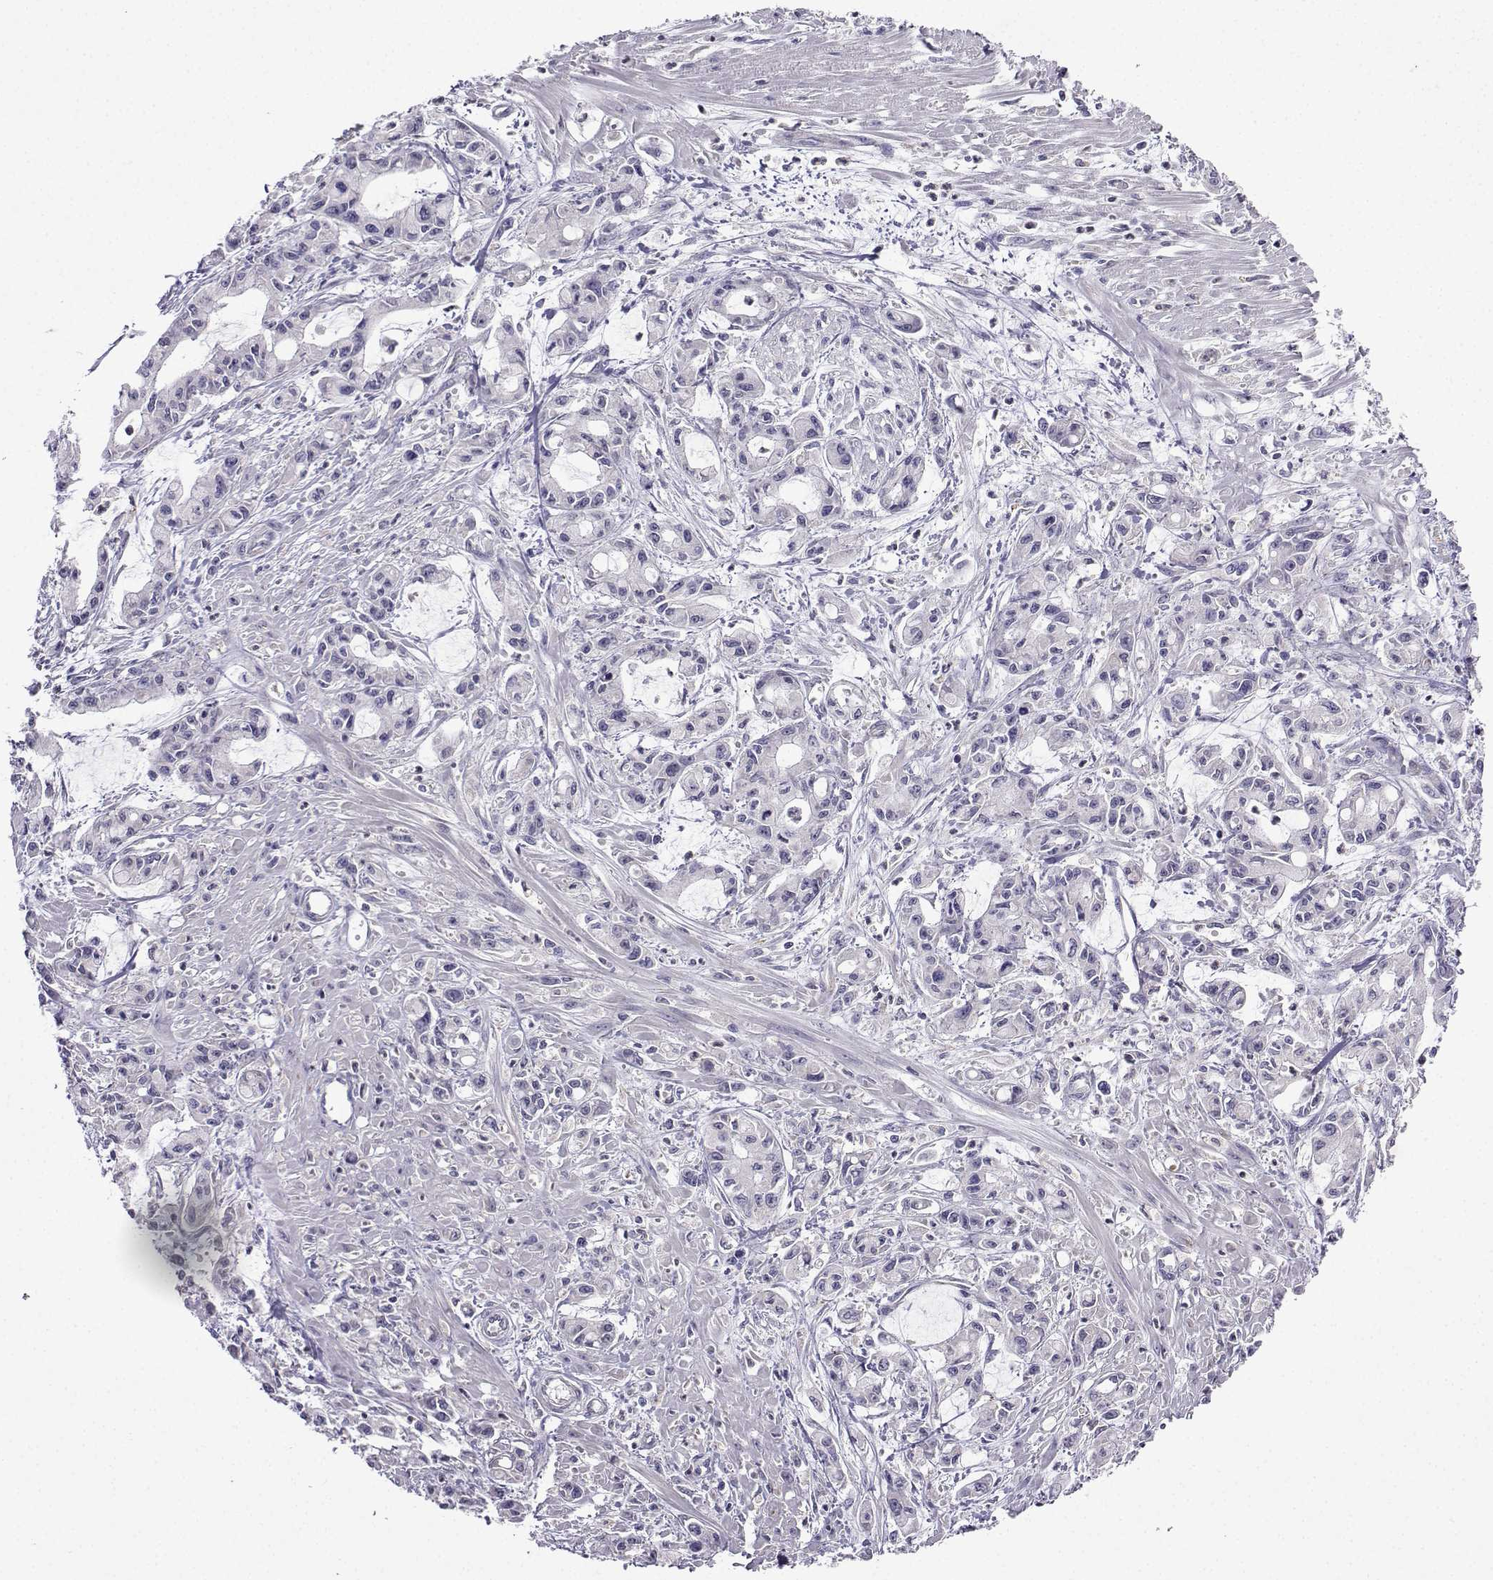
{"staining": {"intensity": "weak", "quantity": "<25%", "location": "cytoplasmic/membranous"}, "tissue": "pancreatic cancer", "cell_type": "Tumor cells", "image_type": "cancer", "snomed": [{"axis": "morphology", "description": "Adenocarcinoma, NOS"}, {"axis": "topography", "description": "Pancreas"}], "caption": "The photomicrograph demonstrates no staining of tumor cells in pancreatic cancer (adenocarcinoma). (Immunohistochemistry, brightfield microscopy, high magnification).", "gene": "FCAMR", "patient": {"sex": "male", "age": 48}}